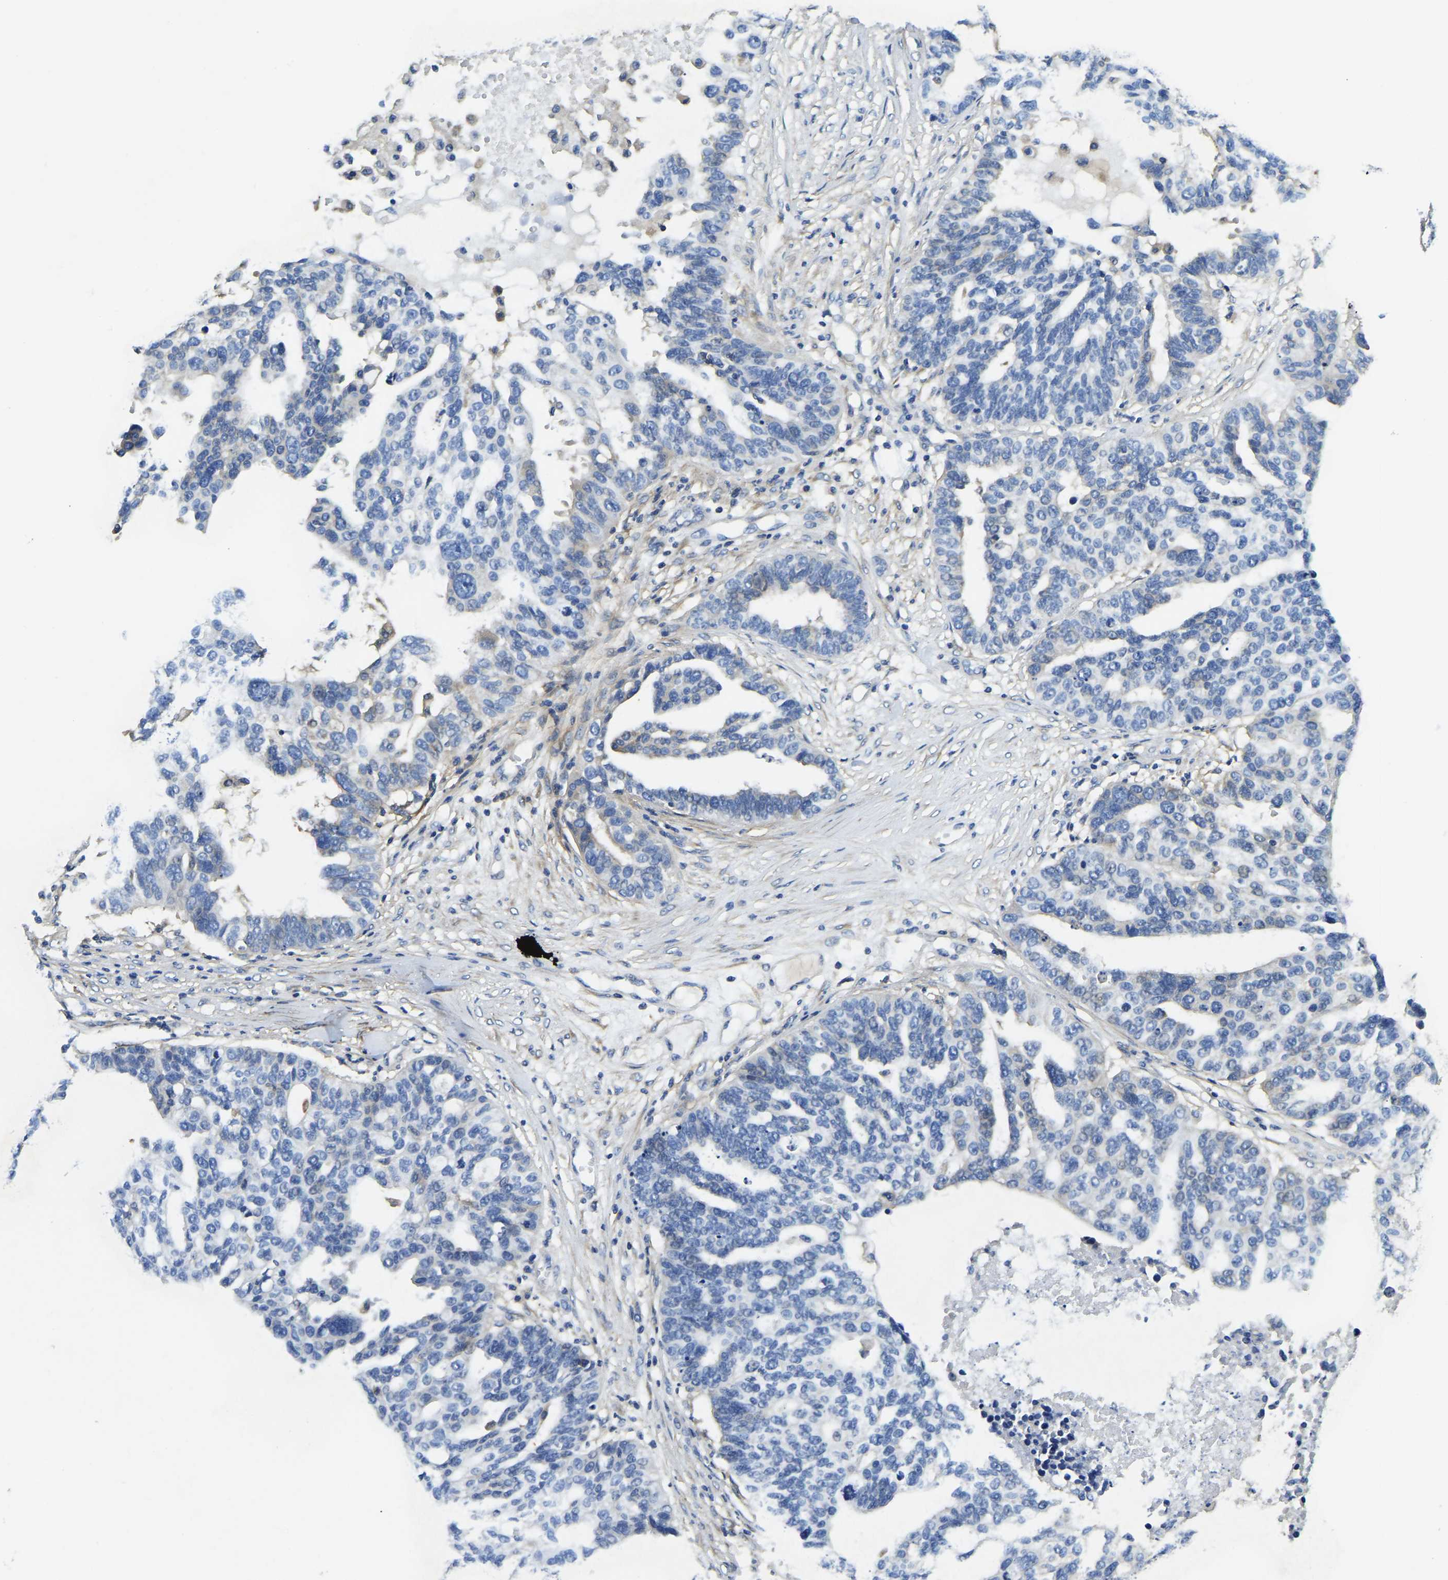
{"staining": {"intensity": "negative", "quantity": "none", "location": "none"}, "tissue": "ovarian cancer", "cell_type": "Tumor cells", "image_type": "cancer", "snomed": [{"axis": "morphology", "description": "Cystadenocarcinoma, serous, NOS"}, {"axis": "topography", "description": "Ovary"}], "caption": "An immunohistochemistry (IHC) micrograph of ovarian cancer (serous cystadenocarcinoma) is shown. There is no staining in tumor cells of ovarian cancer (serous cystadenocarcinoma).", "gene": "STAT2", "patient": {"sex": "female", "age": 59}}